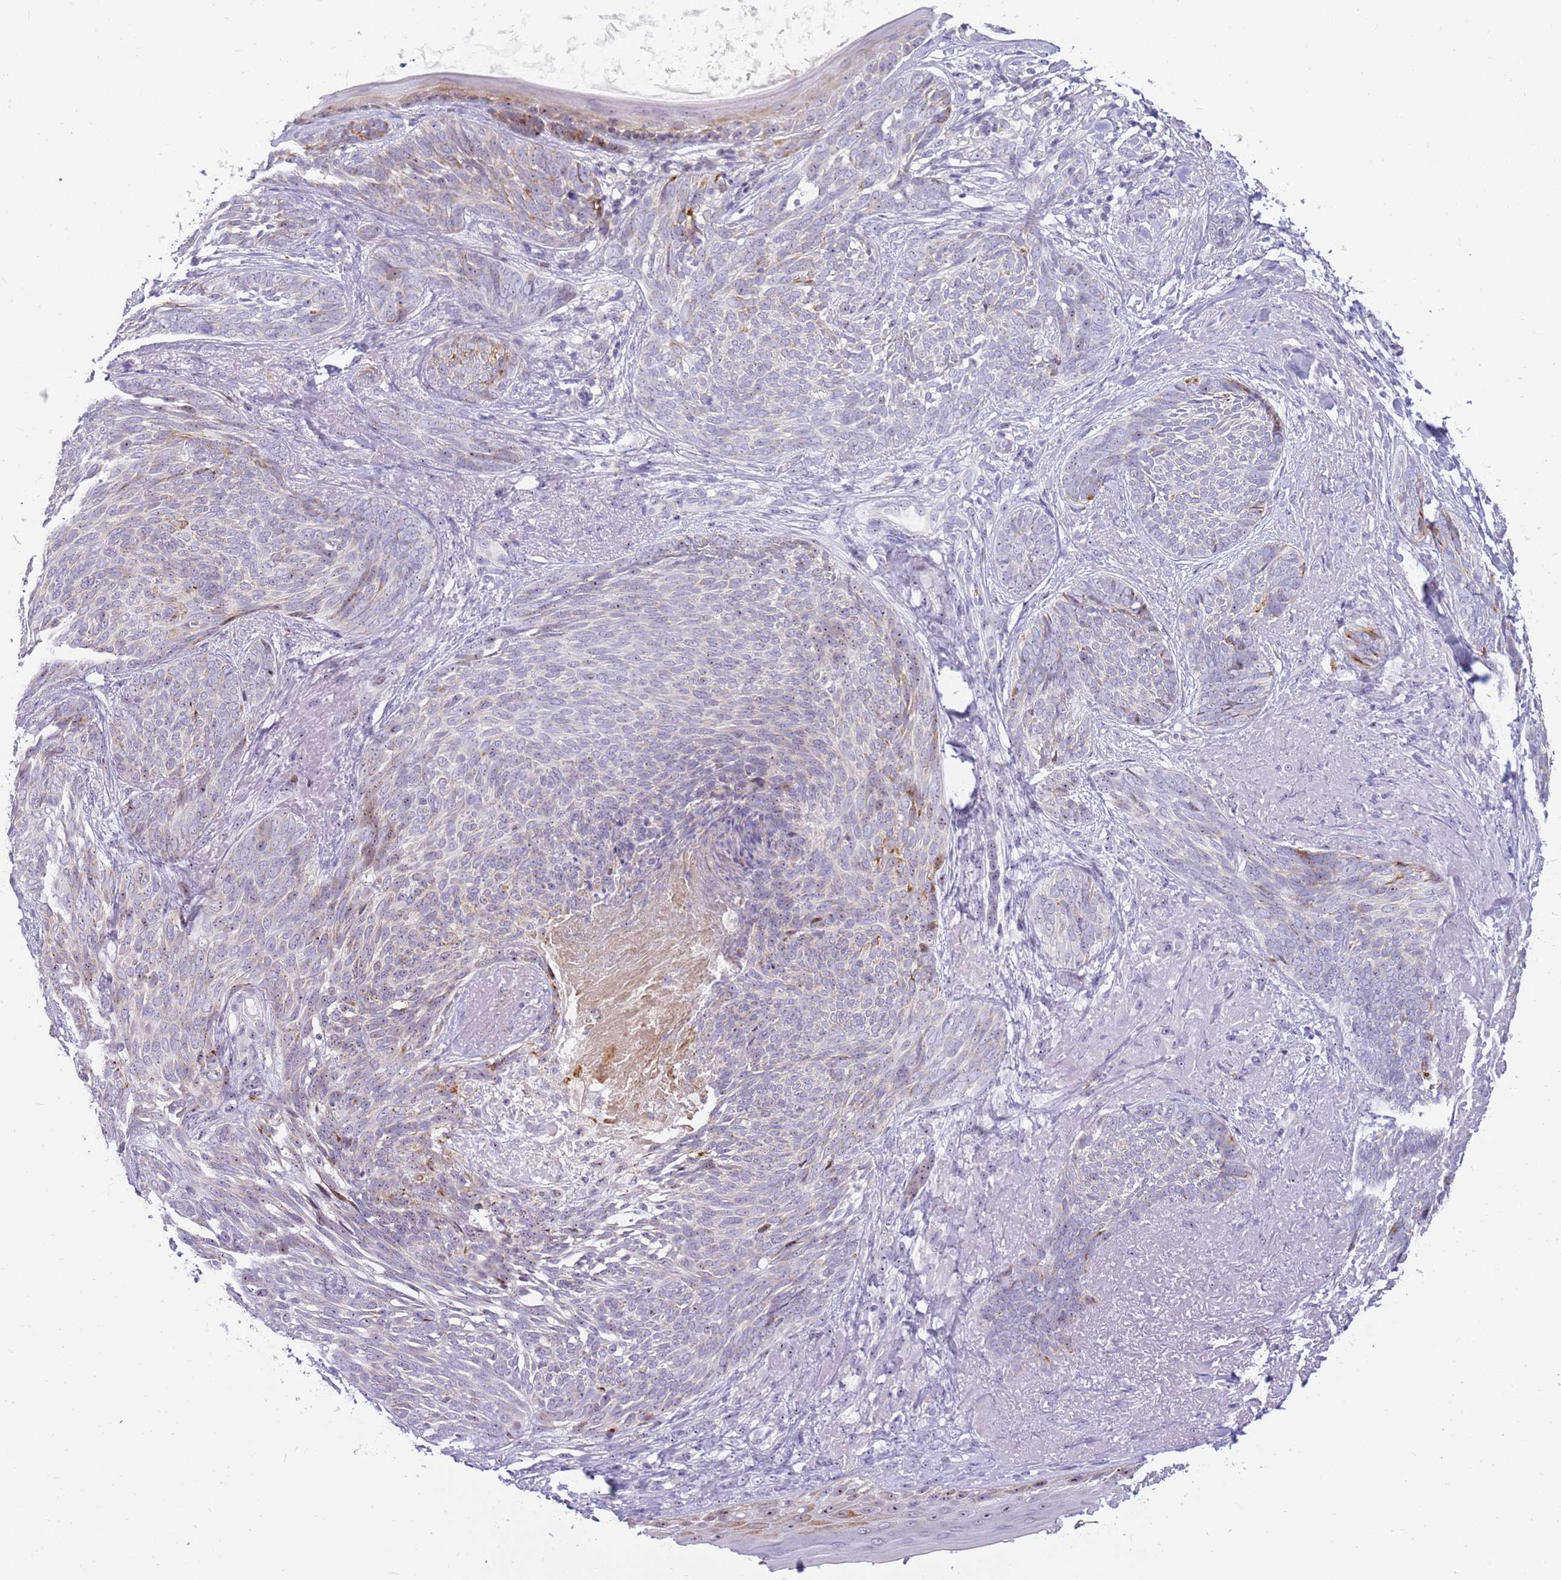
{"staining": {"intensity": "negative", "quantity": "none", "location": "none"}, "tissue": "skin cancer", "cell_type": "Tumor cells", "image_type": "cancer", "snomed": [{"axis": "morphology", "description": "Basal cell carcinoma"}, {"axis": "topography", "description": "Skin"}], "caption": "This is an immunohistochemistry (IHC) photomicrograph of basal cell carcinoma (skin). There is no expression in tumor cells.", "gene": "DNAJA3", "patient": {"sex": "female", "age": 86}}